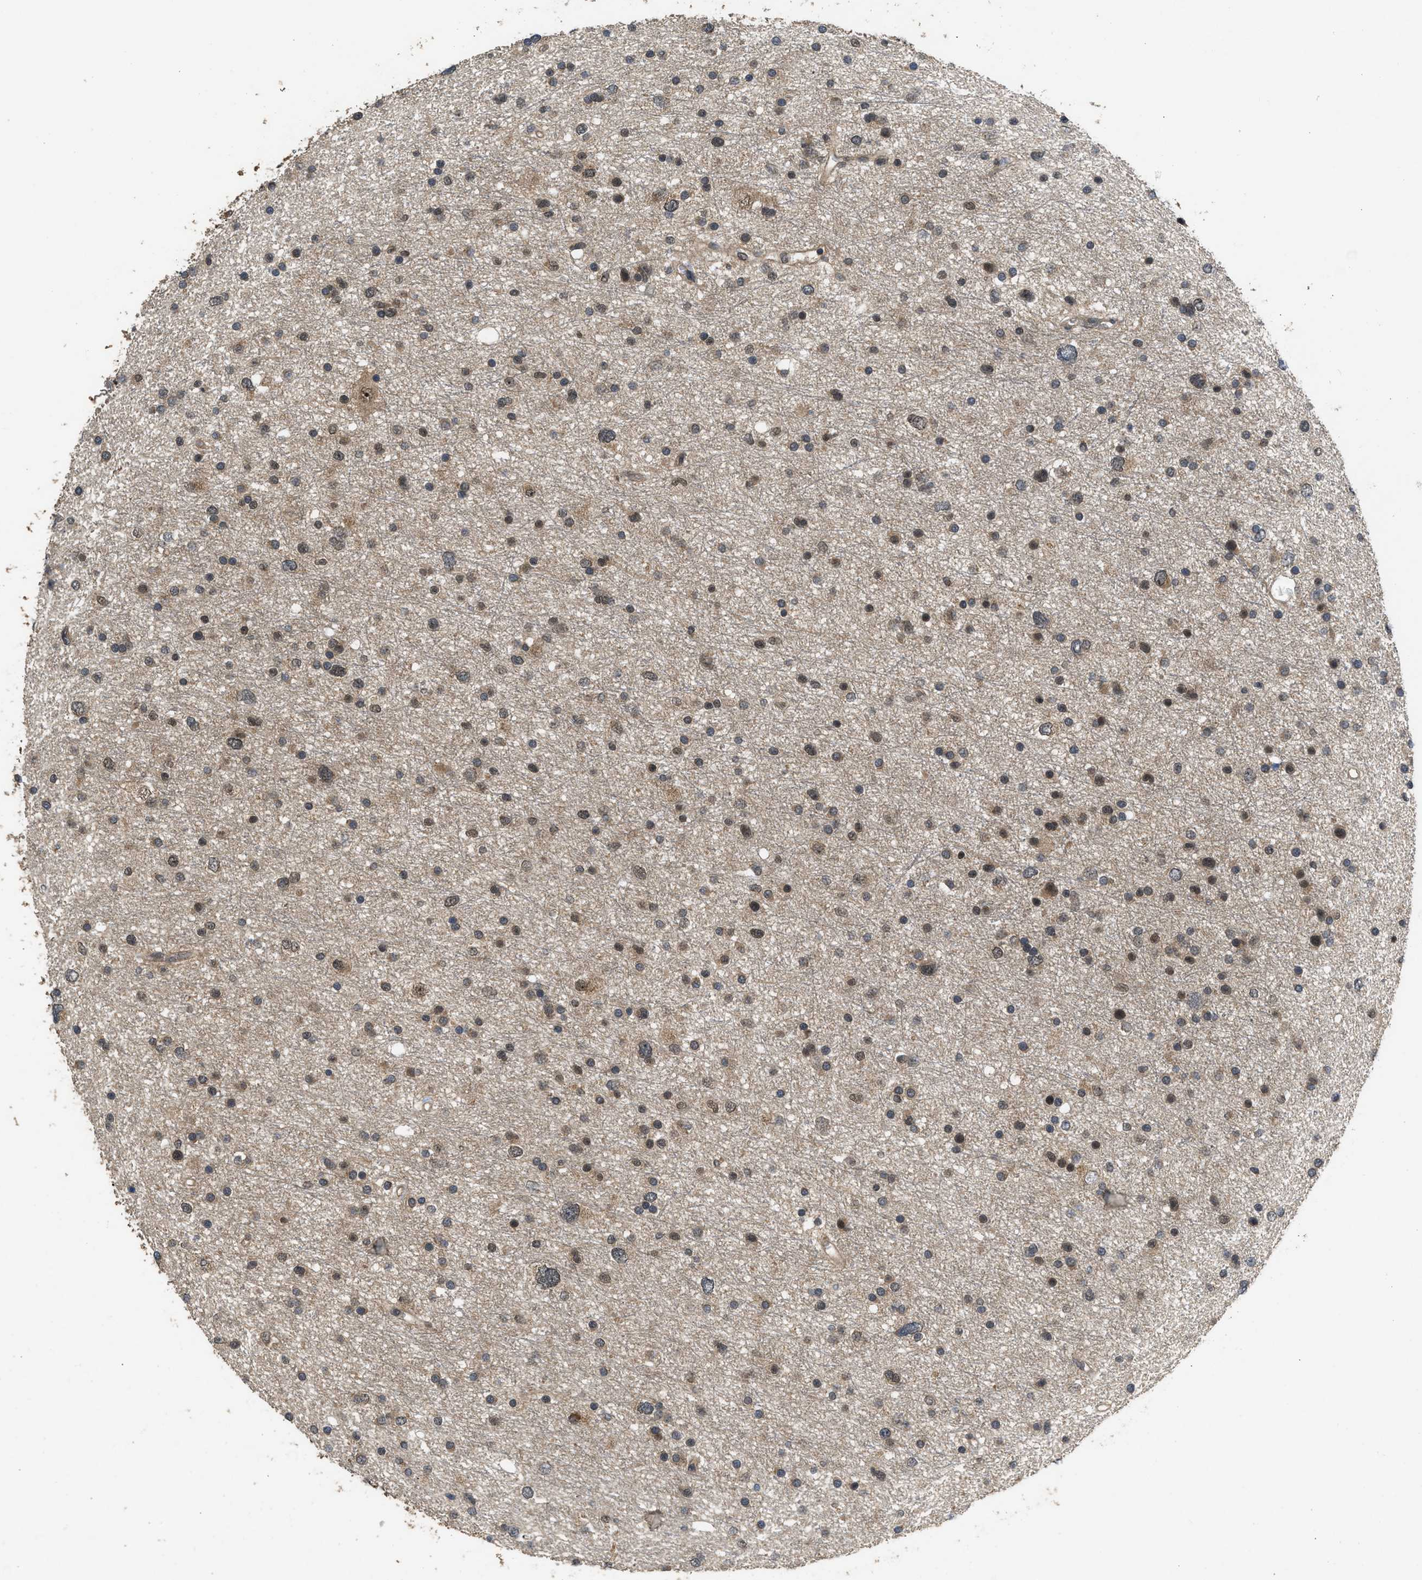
{"staining": {"intensity": "weak", "quantity": ">75%", "location": "cytoplasmic/membranous,nuclear"}, "tissue": "glioma", "cell_type": "Tumor cells", "image_type": "cancer", "snomed": [{"axis": "morphology", "description": "Glioma, malignant, Low grade"}, {"axis": "topography", "description": "Brain"}], "caption": "Human malignant glioma (low-grade) stained with a protein marker demonstrates weak staining in tumor cells.", "gene": "GET1", "patient": {"sex": "female", "age": 37}}